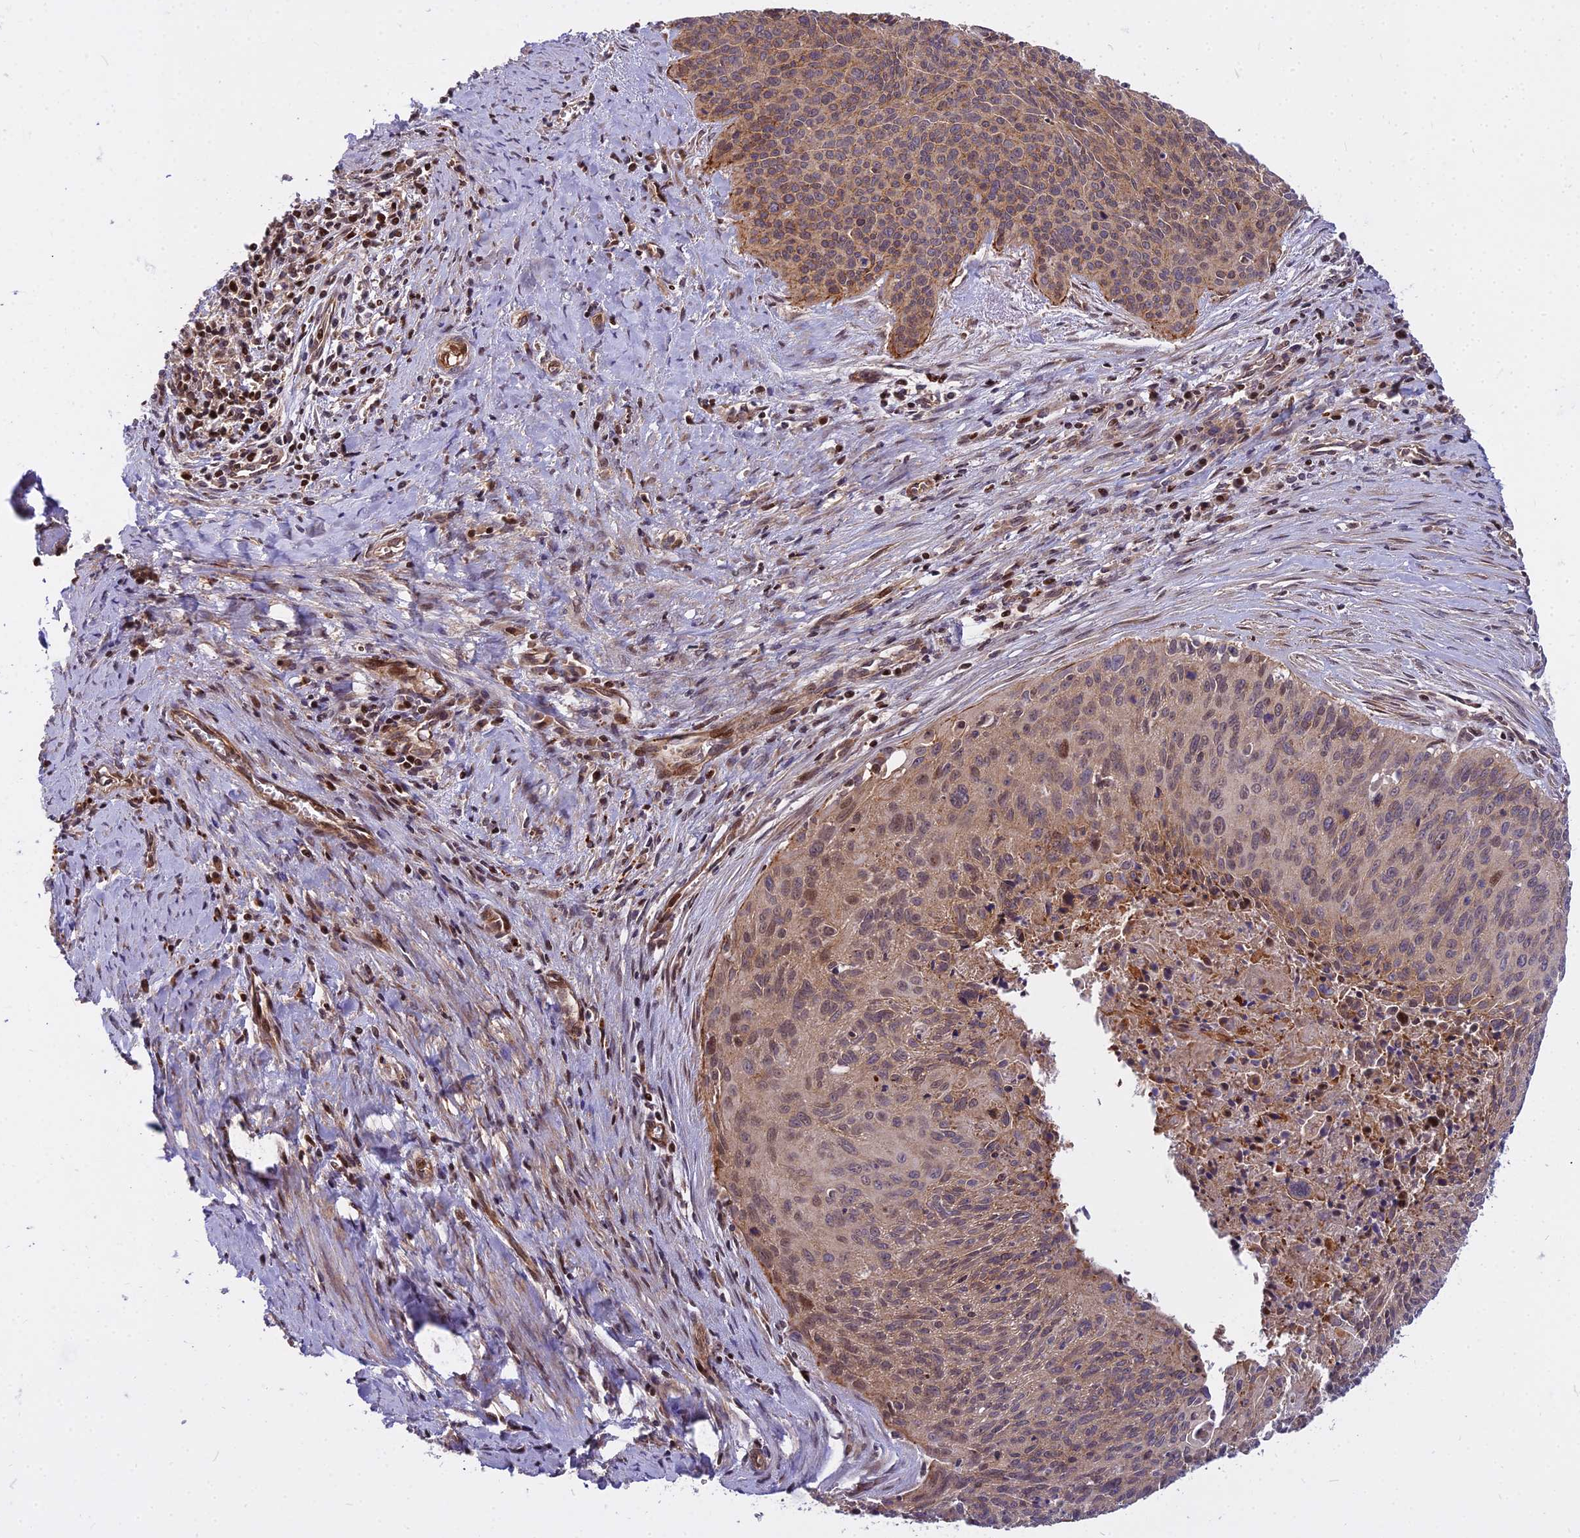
{"staining": {"intensity": "moderate", "quantity": ">75%", "location": "cytoplasmic/membranous,nuclear"}, "tissue": "cervical cancer", "cell_type": "Tumor cells", "image_type": "cancer", "snomed": [{"axis": "morphology", "description": "Squamous cell carcinoma, NOS"}, {"axis": "topography", "description": "Cervix"}], "caption": "An IHC micrograph of tumor tissue is shown. Protein staining in brown highlights moderate cytoplasmic/membranous and nuclear positivity in cervical cancer (squamous cell carcinoma) within tumor cells. (Brightfield microscopy of DAB IHC at high magnification).", "gene": "GLYATL3", "patient": {"sex": "female", "age": 55}}